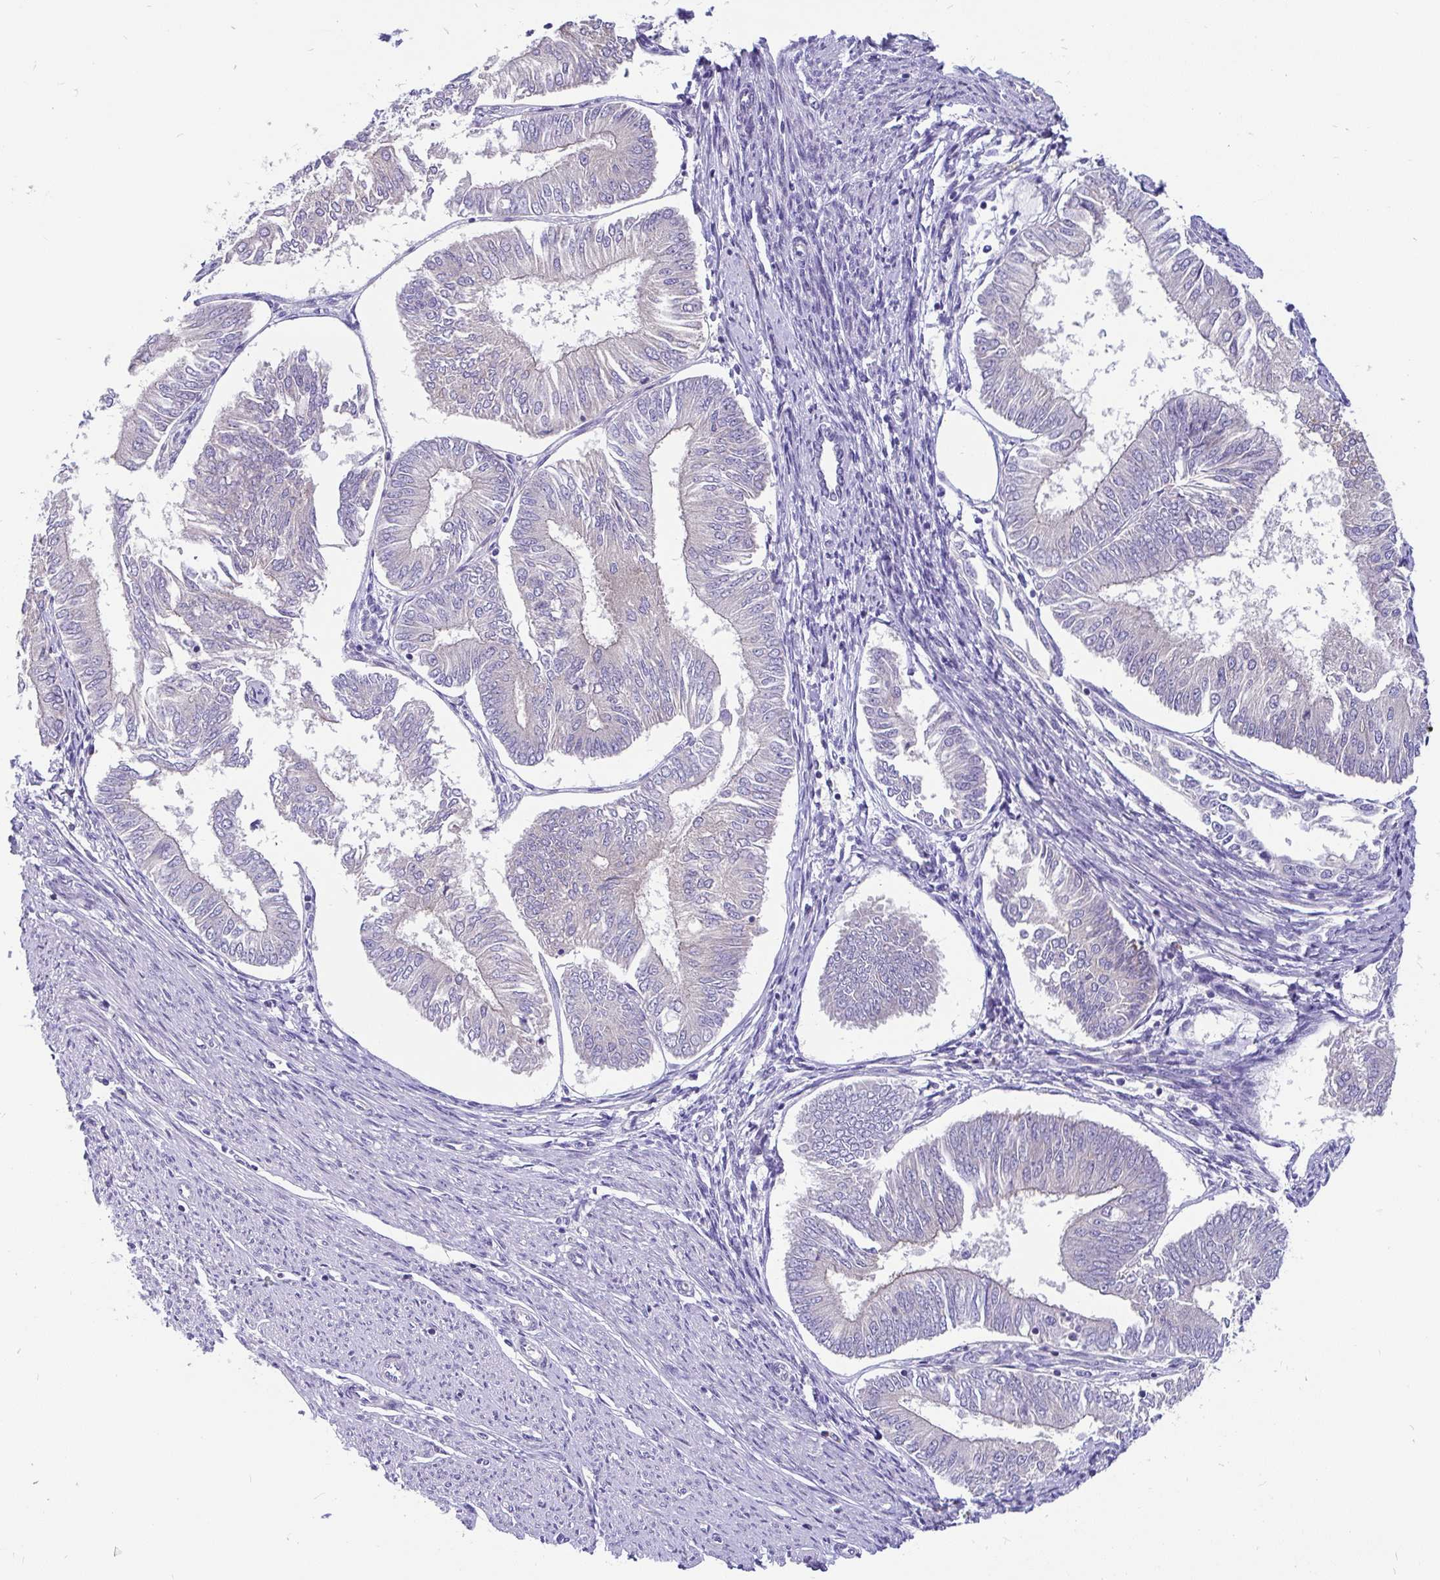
{"staining": {"intensity": "strong", "quantity": "<25%", "location": "cytoplasmic/membranous"}, "tissue": "endometrial cancer", "cell_type": "Tumor cells", "image_type": "cancer", "snomed": [{"axis": "morphology", "description": "Adenocarcinoma, NOS"}, {"axis": "topography", "description": "Endometrium"}], "caption": "Human endometrial cancer stained with a protein marker demonstrates strong staining in tumor cells.", "gene": "LRRC26", "patient": {"sex": "female", "age": 58}}